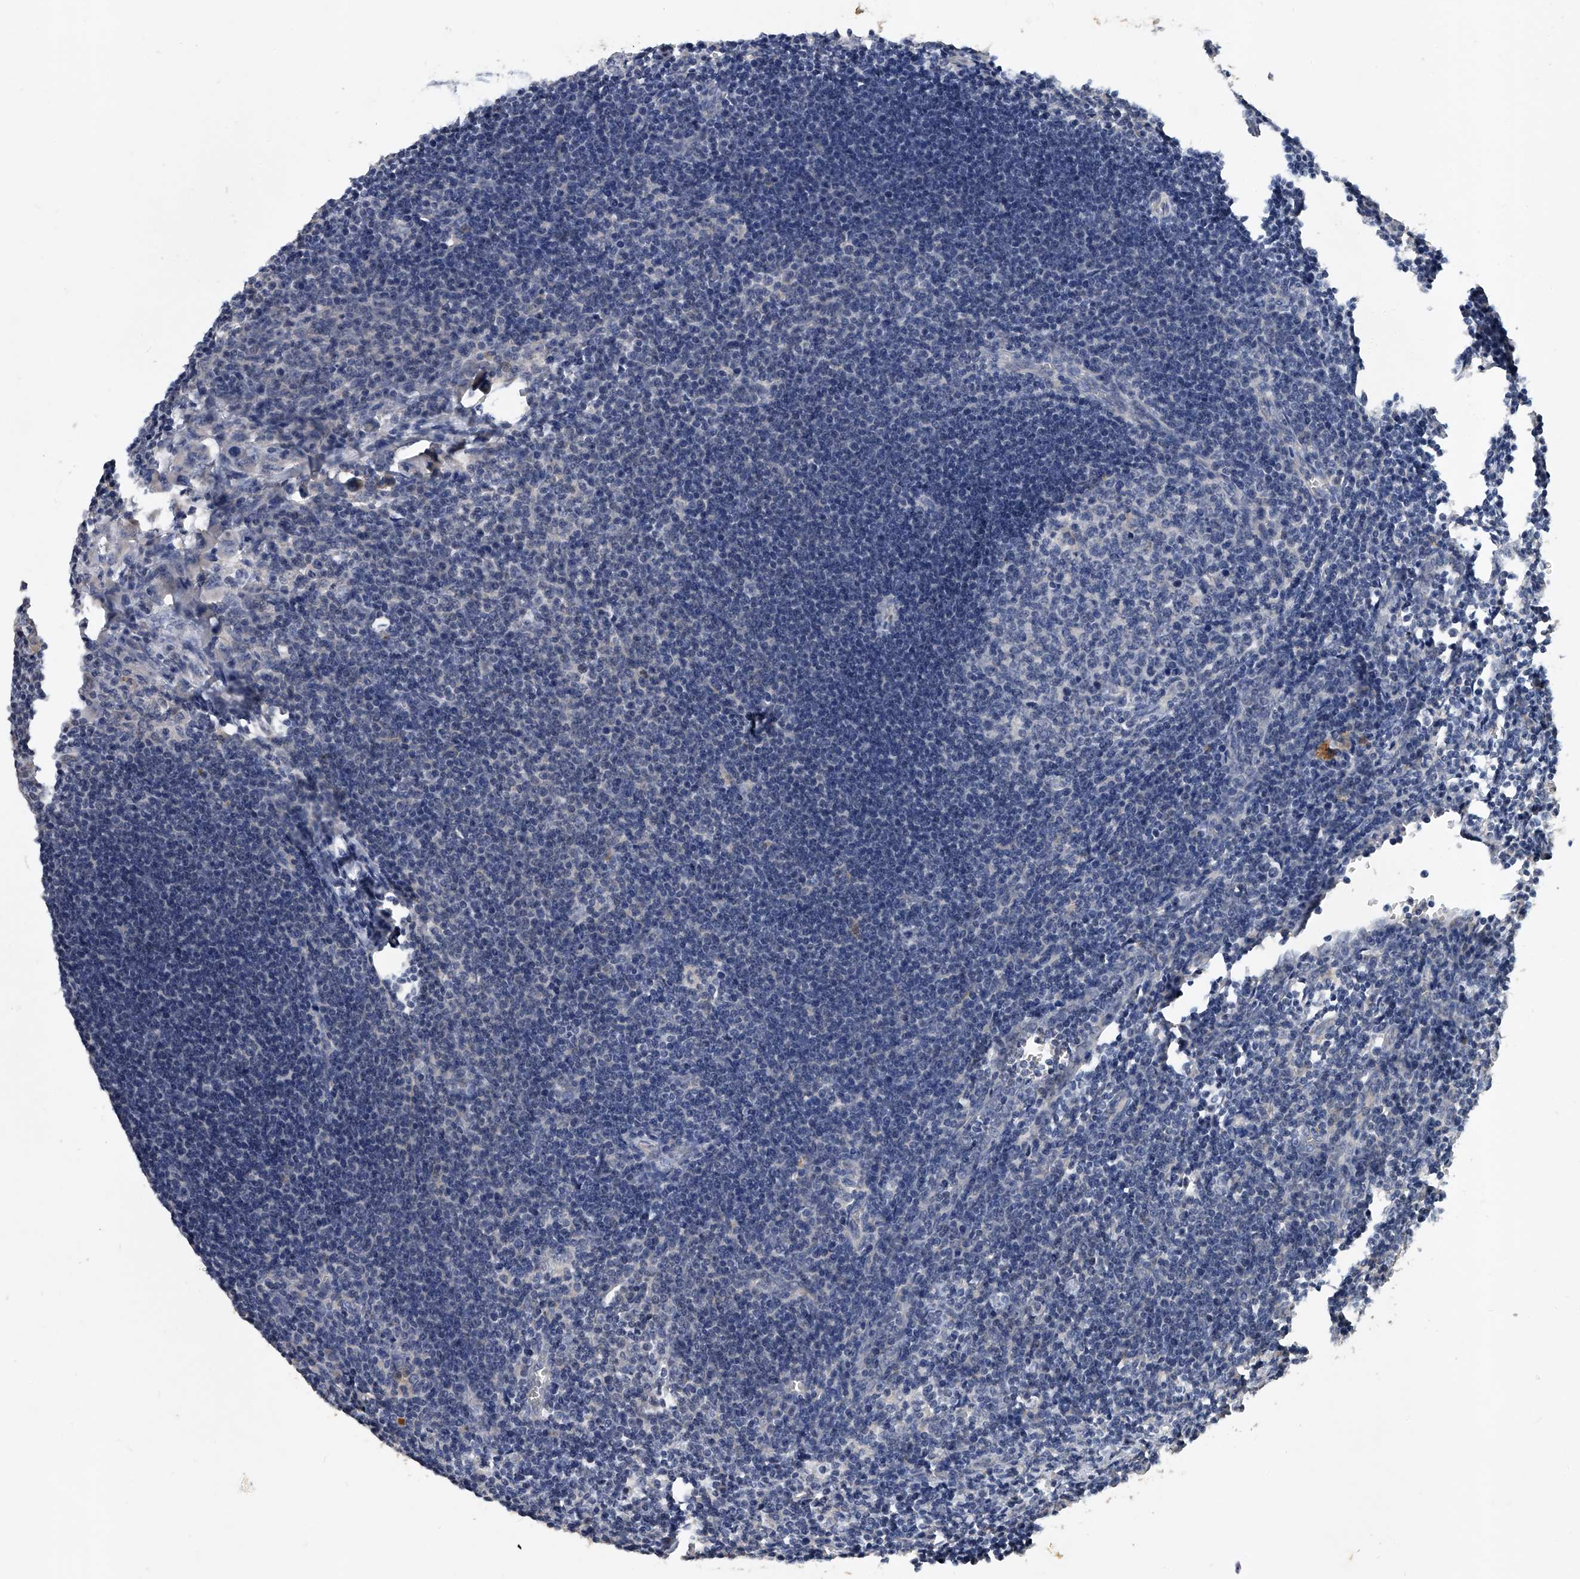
{"staining": {"intensity": "negative", "quantity": "none", "location": "none"}, "tissue": "lymph node", "cell_type": "Germinal center cells", "image_type": "normal", "snomed": [{"axis": "morphology", "description": "Normal tissue, NOS"}, {"axis": "morphology", "description": "Malignant melanoma, Metastatic site"}, {"axis": "topography", "description": "Lymph node"}], "caption": "The photomicrograph reveals no significant positivity in germinal center cells of lymph node.", "gene": "JAG2", "patient": {"sex": "male", "age": 41}}